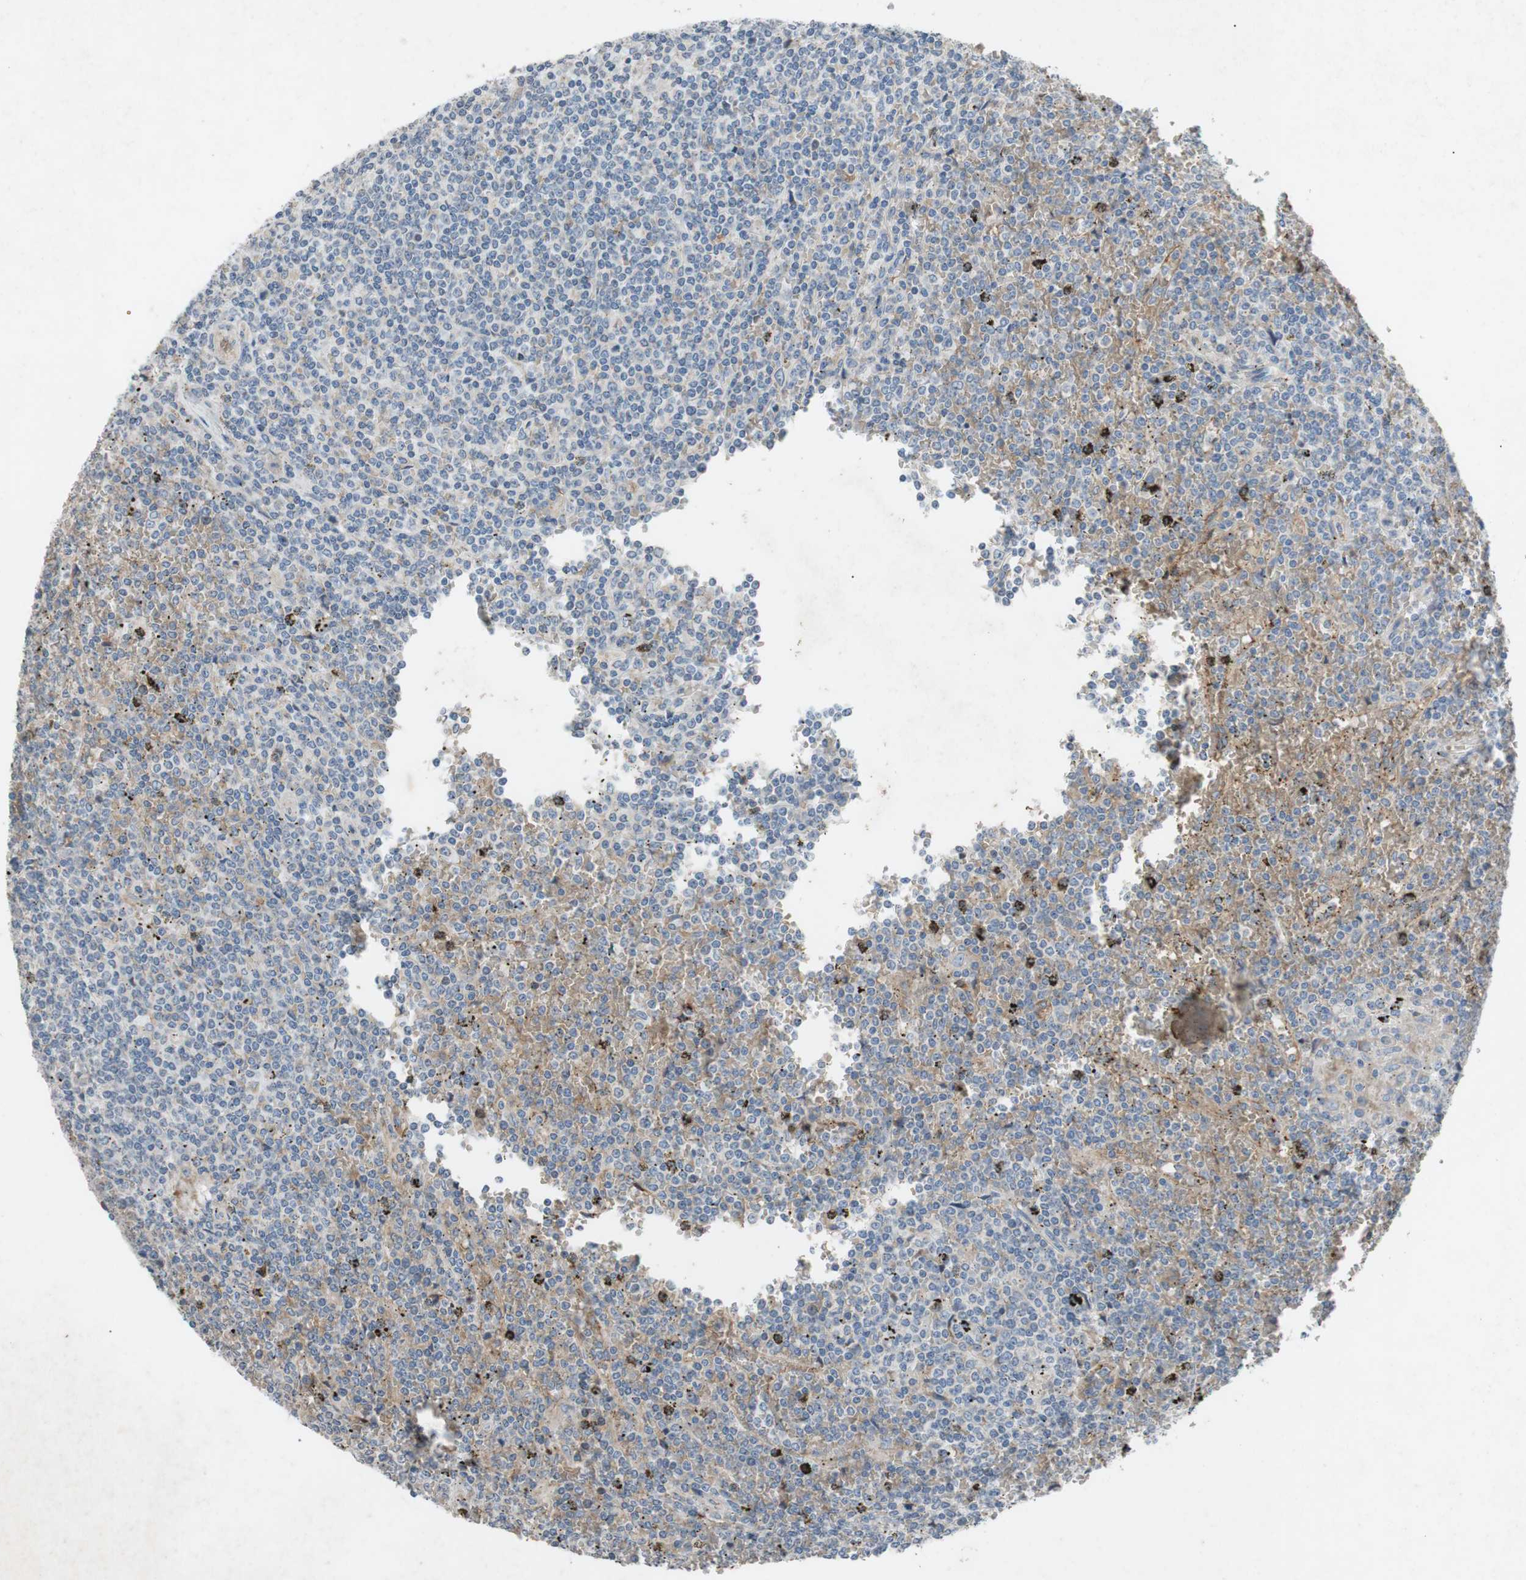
{"staining": {"intensity": "negative", "quantity": "none", "location": "none"}, "tissue": "lymphoma", "cell_type": "Tumor cells", "image_type": "cancer", "snomed": [{"axis": "morphology", "description": "Malignant lymphoma, non-Hodgkin's type, Low grade"}, {"axis": "topography", "description": "Spleen"}], "caption": "High magnification brightfield microscopy of lymphoma stained with DAB (brown) and counterstained with hematoxylin (blue): tumor cells show no significant staining.", "gene": "ADD2", "patient": {"sex": "female", "age": 19}}